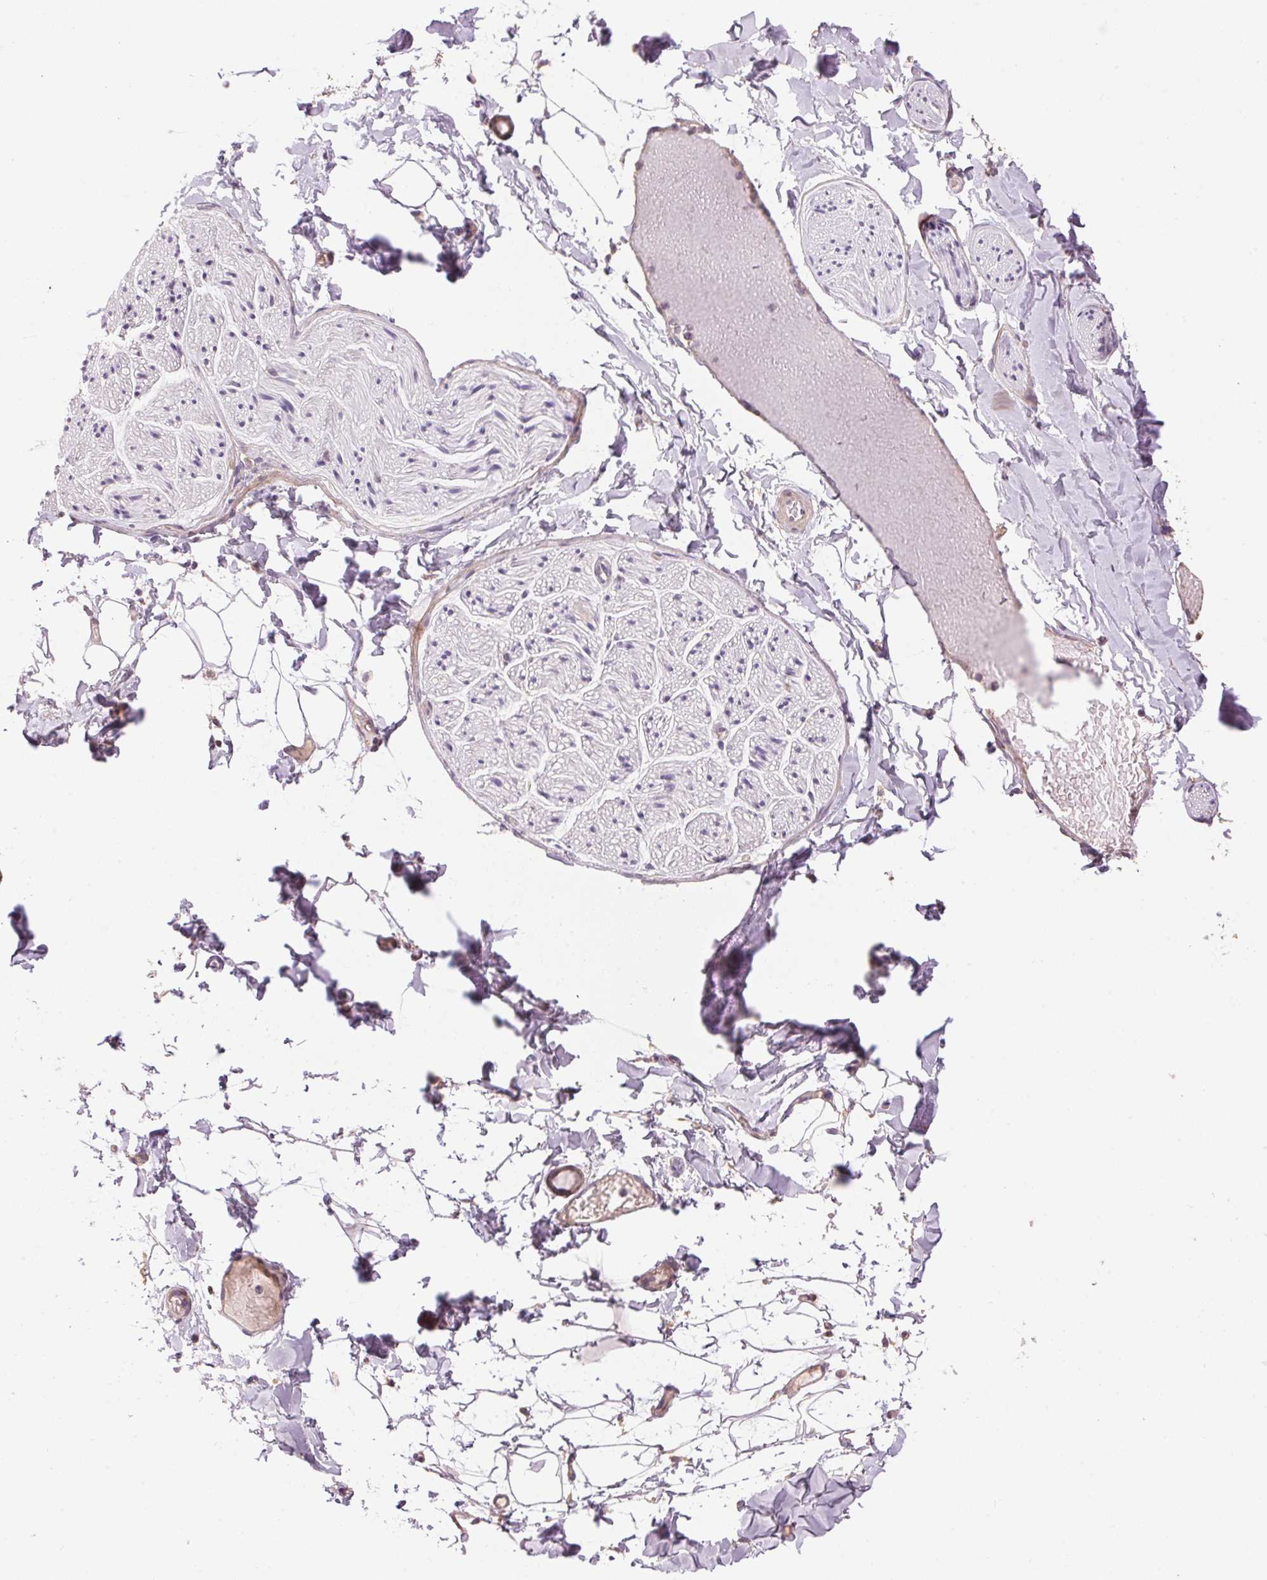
{"staining": {"intensity": "negative", "quantity": "none", "location": "none"}, "tissue": "adipose tissue", "cell_type": "Adipocytes", "image_type": "normal", "snomed": [{"axis": "morphology", "description": "Normal tissue, NOS"}, {"axis": "topography", "description": "Gallbladder"}, {"axis": "topography", "description": "Peripheral nerve tissue"}], "caption": "The immunohistochemistry image has no significant positivity in adipocytes of adipose tissue.", "gene": "LYZL6", "patient": {"sex": "female", "age": 45}}